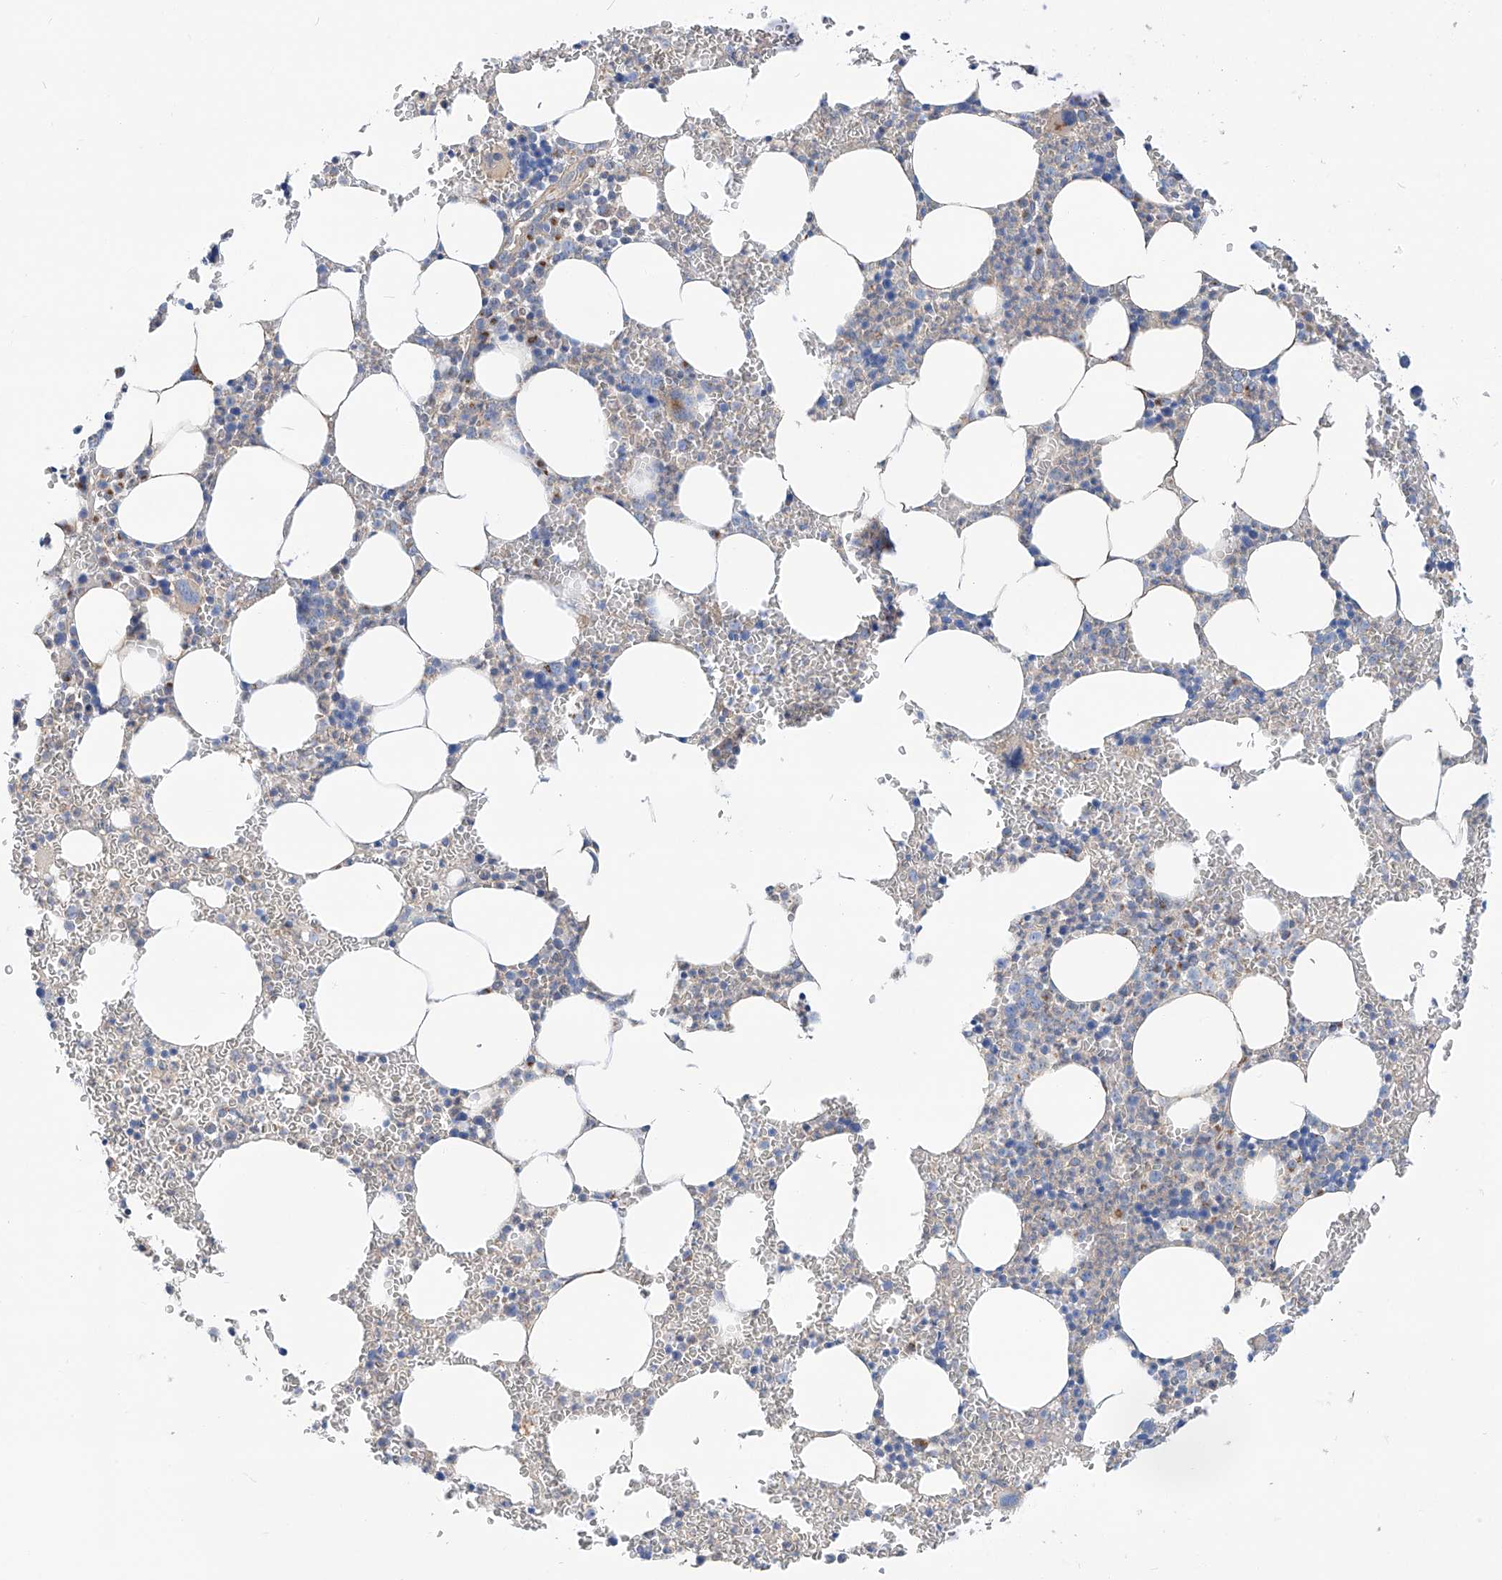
{"staining": {"intensity": "weak", "quantity": "<25%", "location": "cytoplasmic/membranous"}, "tissue": "bone marrow", "cell_type": "Hematopoietic cells", "image_type": "normal", "snomed": [{"axis": "morphology", "description": "Normal tissue, NOS"}, {"axis": "topography", "description": "Bone marrow"}], "caption": "IHC micrograph of unremarkable bone marrow stained for a protein (brown), which reveals no expression in hematopoietic cells.", "gene": "SLC22A7", "patient": {"sex": "female", "age": 78}}